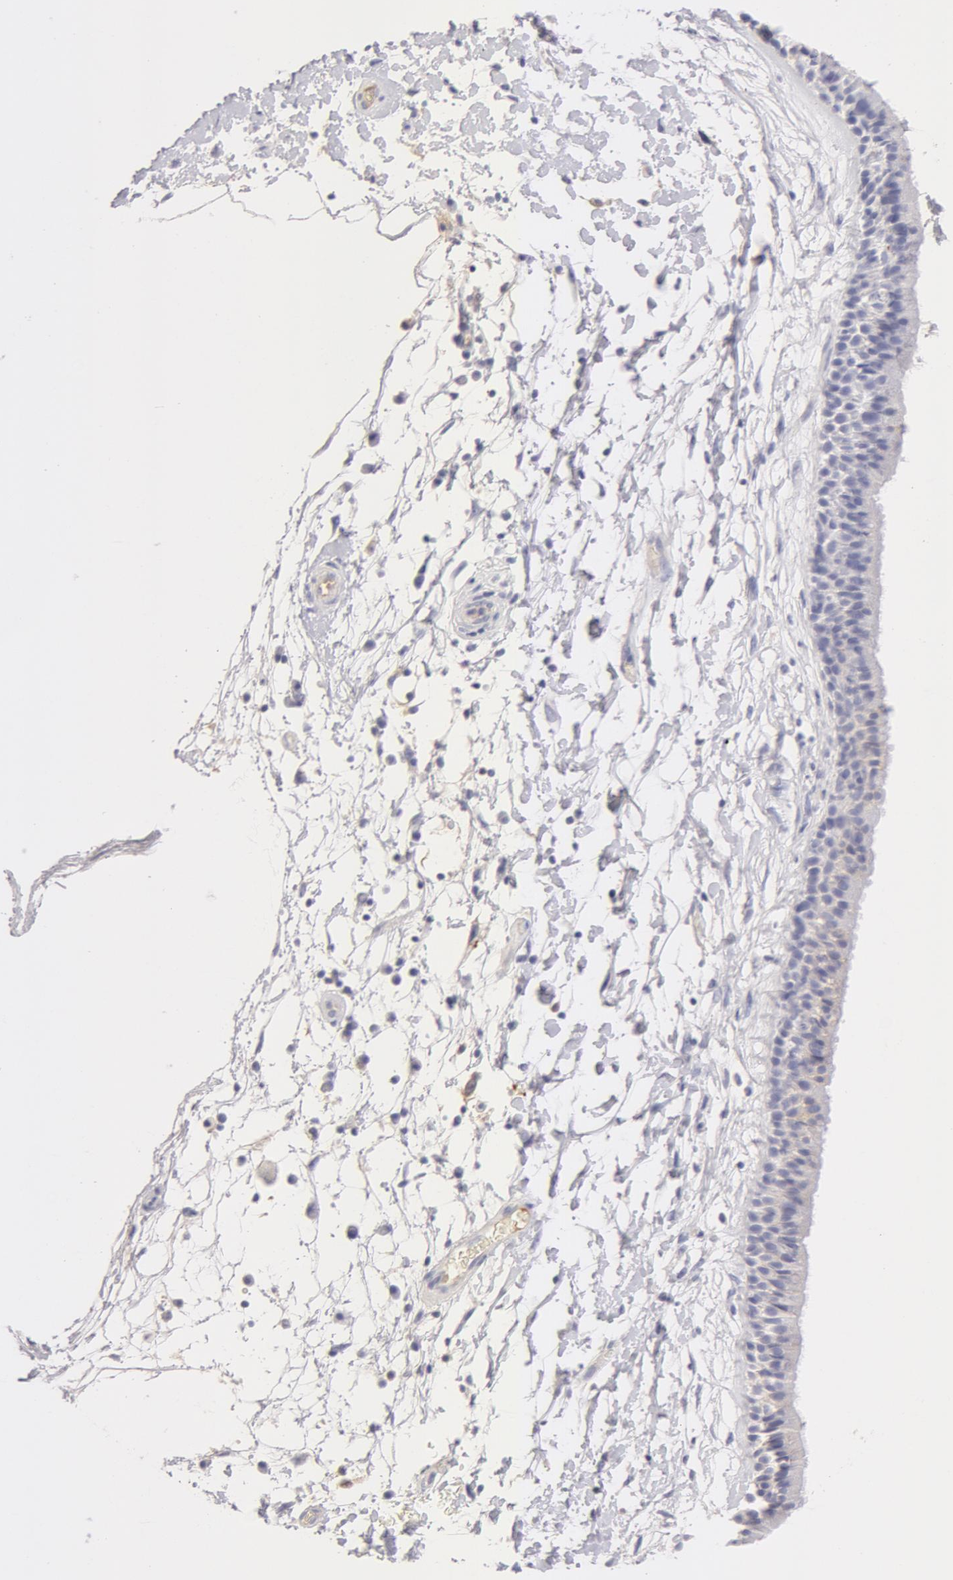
{"staining": {"intensity": "negative", "quantity": "none", "location": "none"}, "tissue": "nasopharynx", "cell_type": "Respiratory epithelial cells", "image_type": "normal", "snomed": [{"axis": "morphology", "description": "Normal tissue, NOS"}, {"axis": "topography", "description": "Nasopharynx"}], "caption": "DAB (3,3'-diaminobenzidine) immunohistochemical staining of normal nasopharynx displays no significant expression in respiratory epithelial cells.", "gene": "AHSG", "patient": {"sex": "male", "age": 13}}